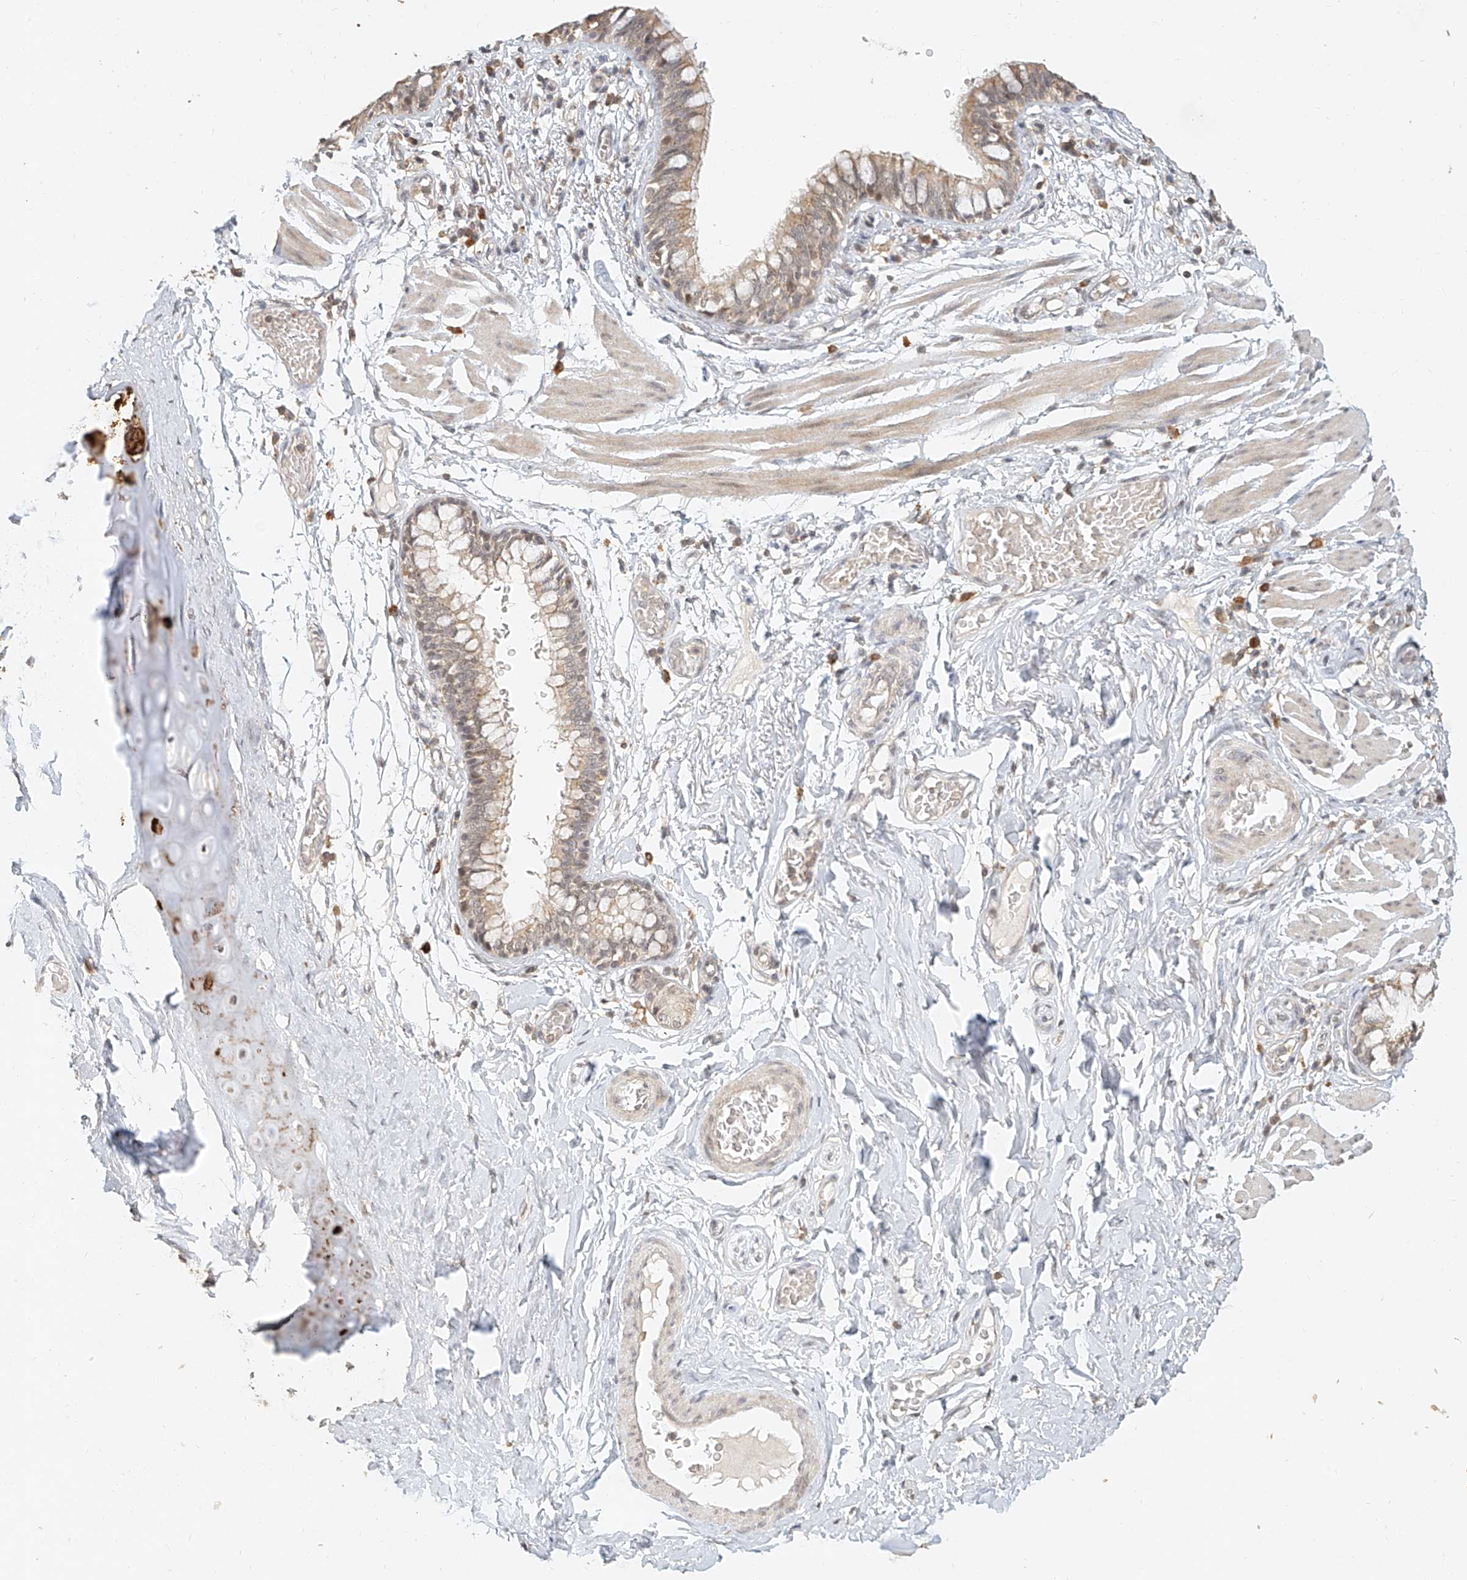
{"staining": {"intensity": "moderate", "quantity": ">75%", "location": "cytoplasmic/membranous,nuclear"}, "tissue": "bronchus", "cell_type": "Respiratory epithelial cells", "image_type": "normal", "snomed": [{"axis": "morphology", "description": "Normal tissue, NOS"}, {"axis": "topography", "description": "Cartilage tissue"}, {"axis": "topography", "description": "Bronchus"}], "caption": "Respiratory epithelial cells exhibit medium levels of moderate cytoplasmic/membranous,nuclear positivity in approximately >75% of cells in benign bronchus. The protein of interest is shown in brown color, while the nuclei are stained blue.", "gene": "CXorf58", "patient": {"sex": "female", "age": 36}}